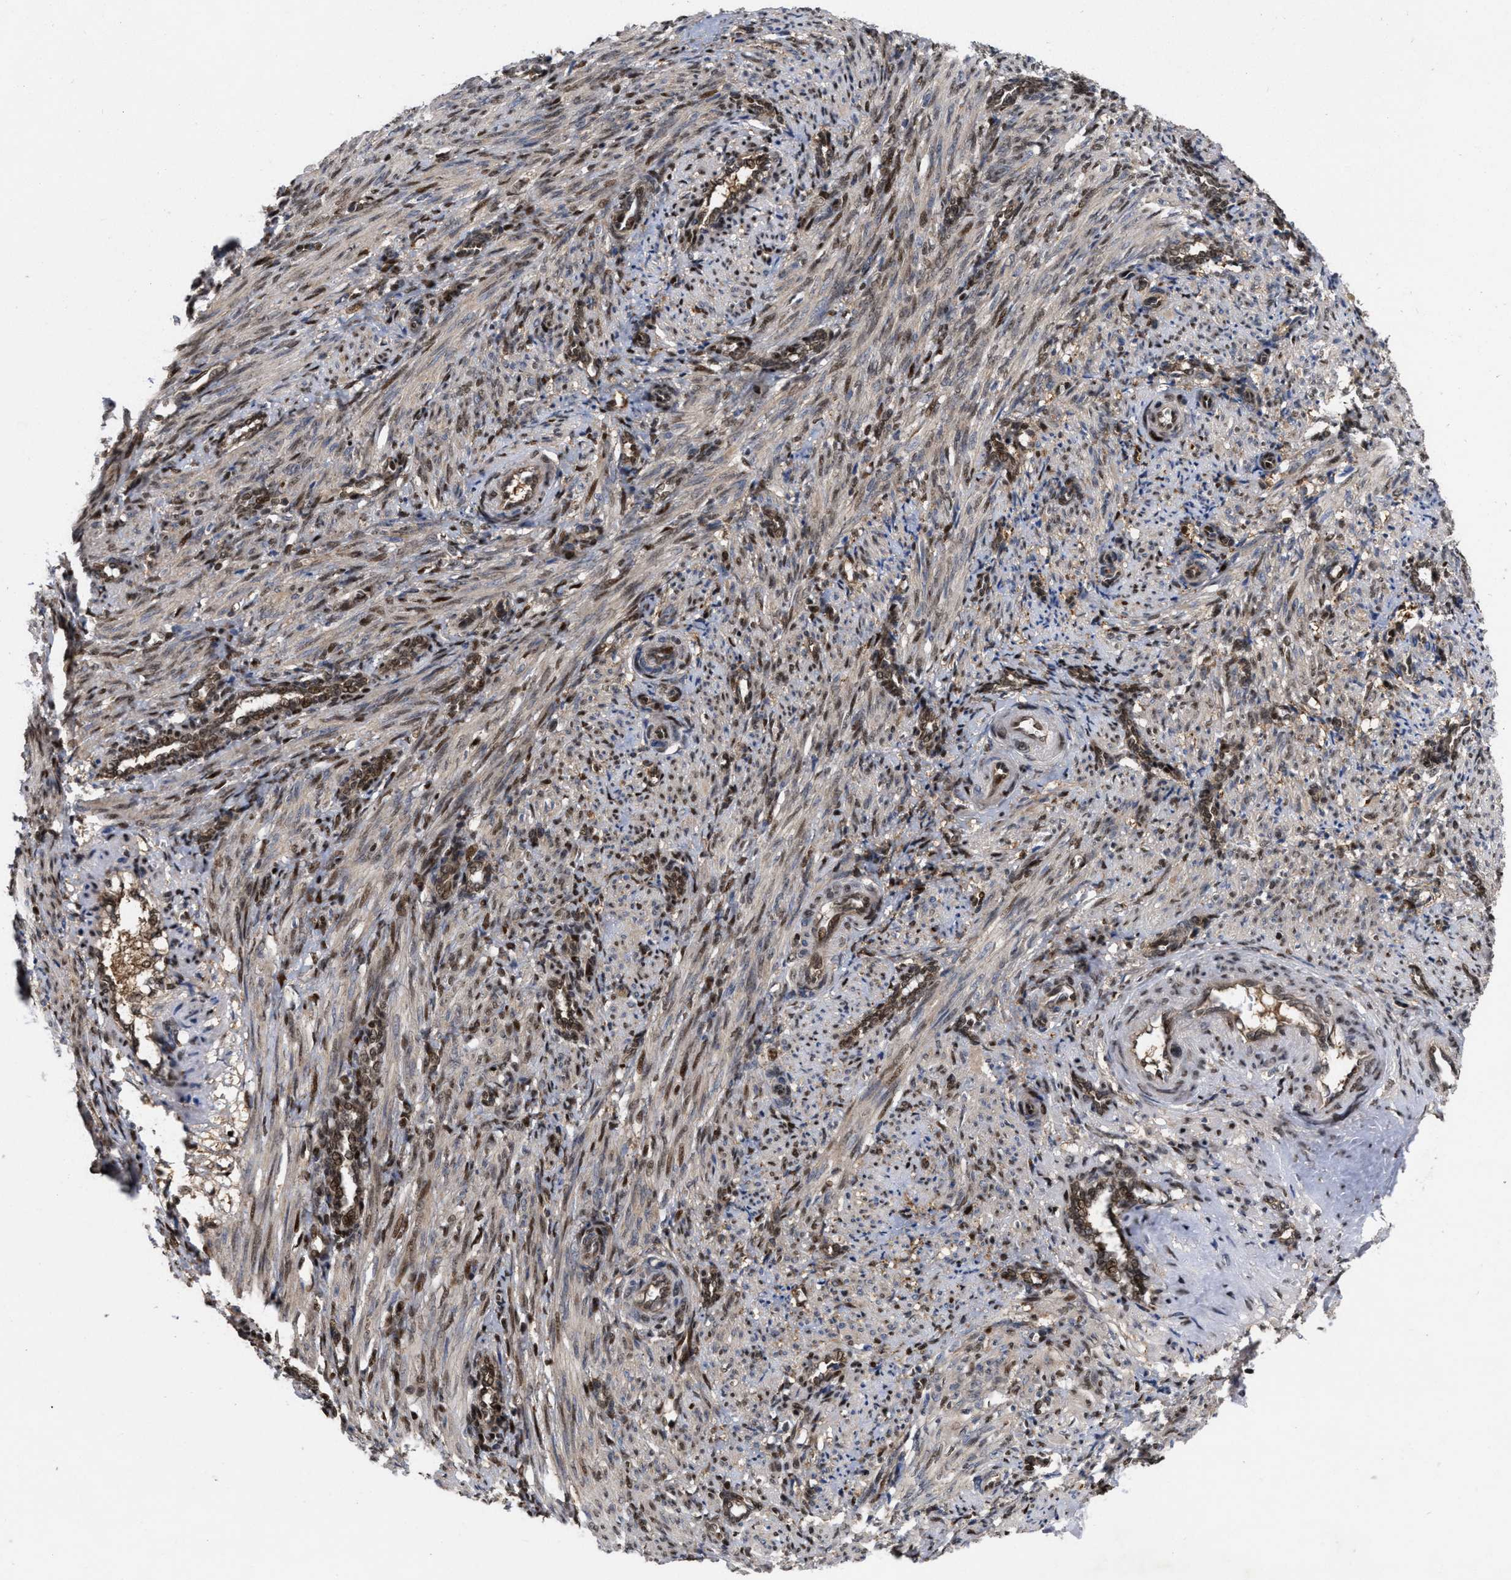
{"staining": {"intensity": "weak", "quantity": ">75%", "location": "cytoplasmic/membranous,nuclear"}, "tissue": "smooth muscle", "cell_type": "Smooth muscle cells", "image_type": "normal", "snomed": [{"axis": "morphology", "description": "Normal tissue, NOS"}, {"axis": "topography", "description": "Endometrium"}], "caption": "Smooth muscle cells reveal low levels of weak cytoplasmic/membranous,nuclear positivity in about >75% of cells in benign human smooth muscle.", "gene": "MDM4", "patient": {"sex": "female", "age": 33}}